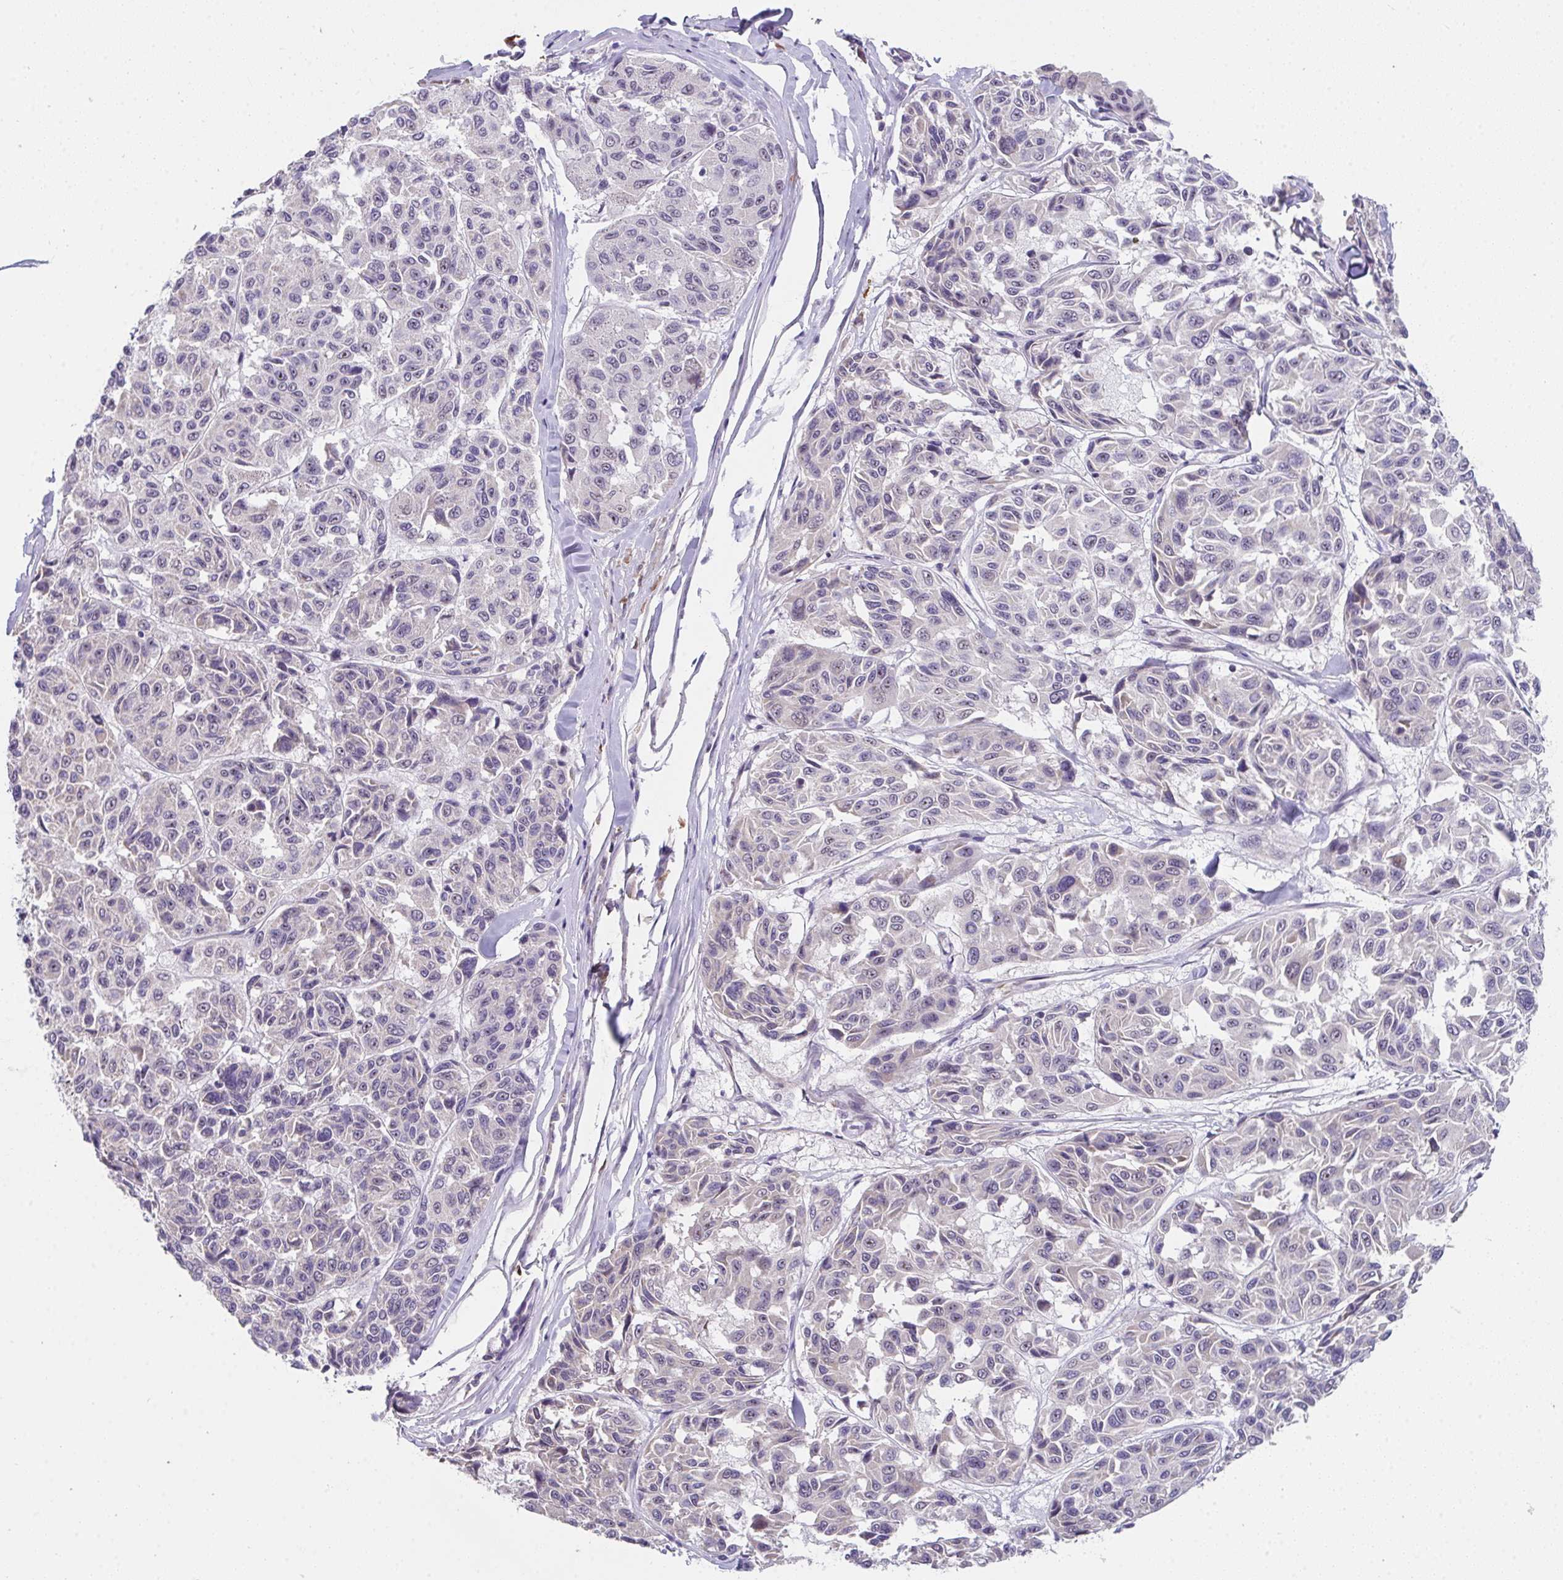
{"staining": {"intensity": "weak", "quantity": "<25%", "location": "nuclear"}, "tissue": "melanoma", "cell_type": "Tumor cells", "image_type": "cancer", "snomed": [{"axis": "morphology", "description": "Malignant melanoma, NOS"}, {"axis": "topography", "description": "Skin"}], "caption": "A histopathology image of human malignant melanoma is negative for staining in tumor cells.", "gene": "RBBP6", "patient": {"sex": "female", "age": 66}}